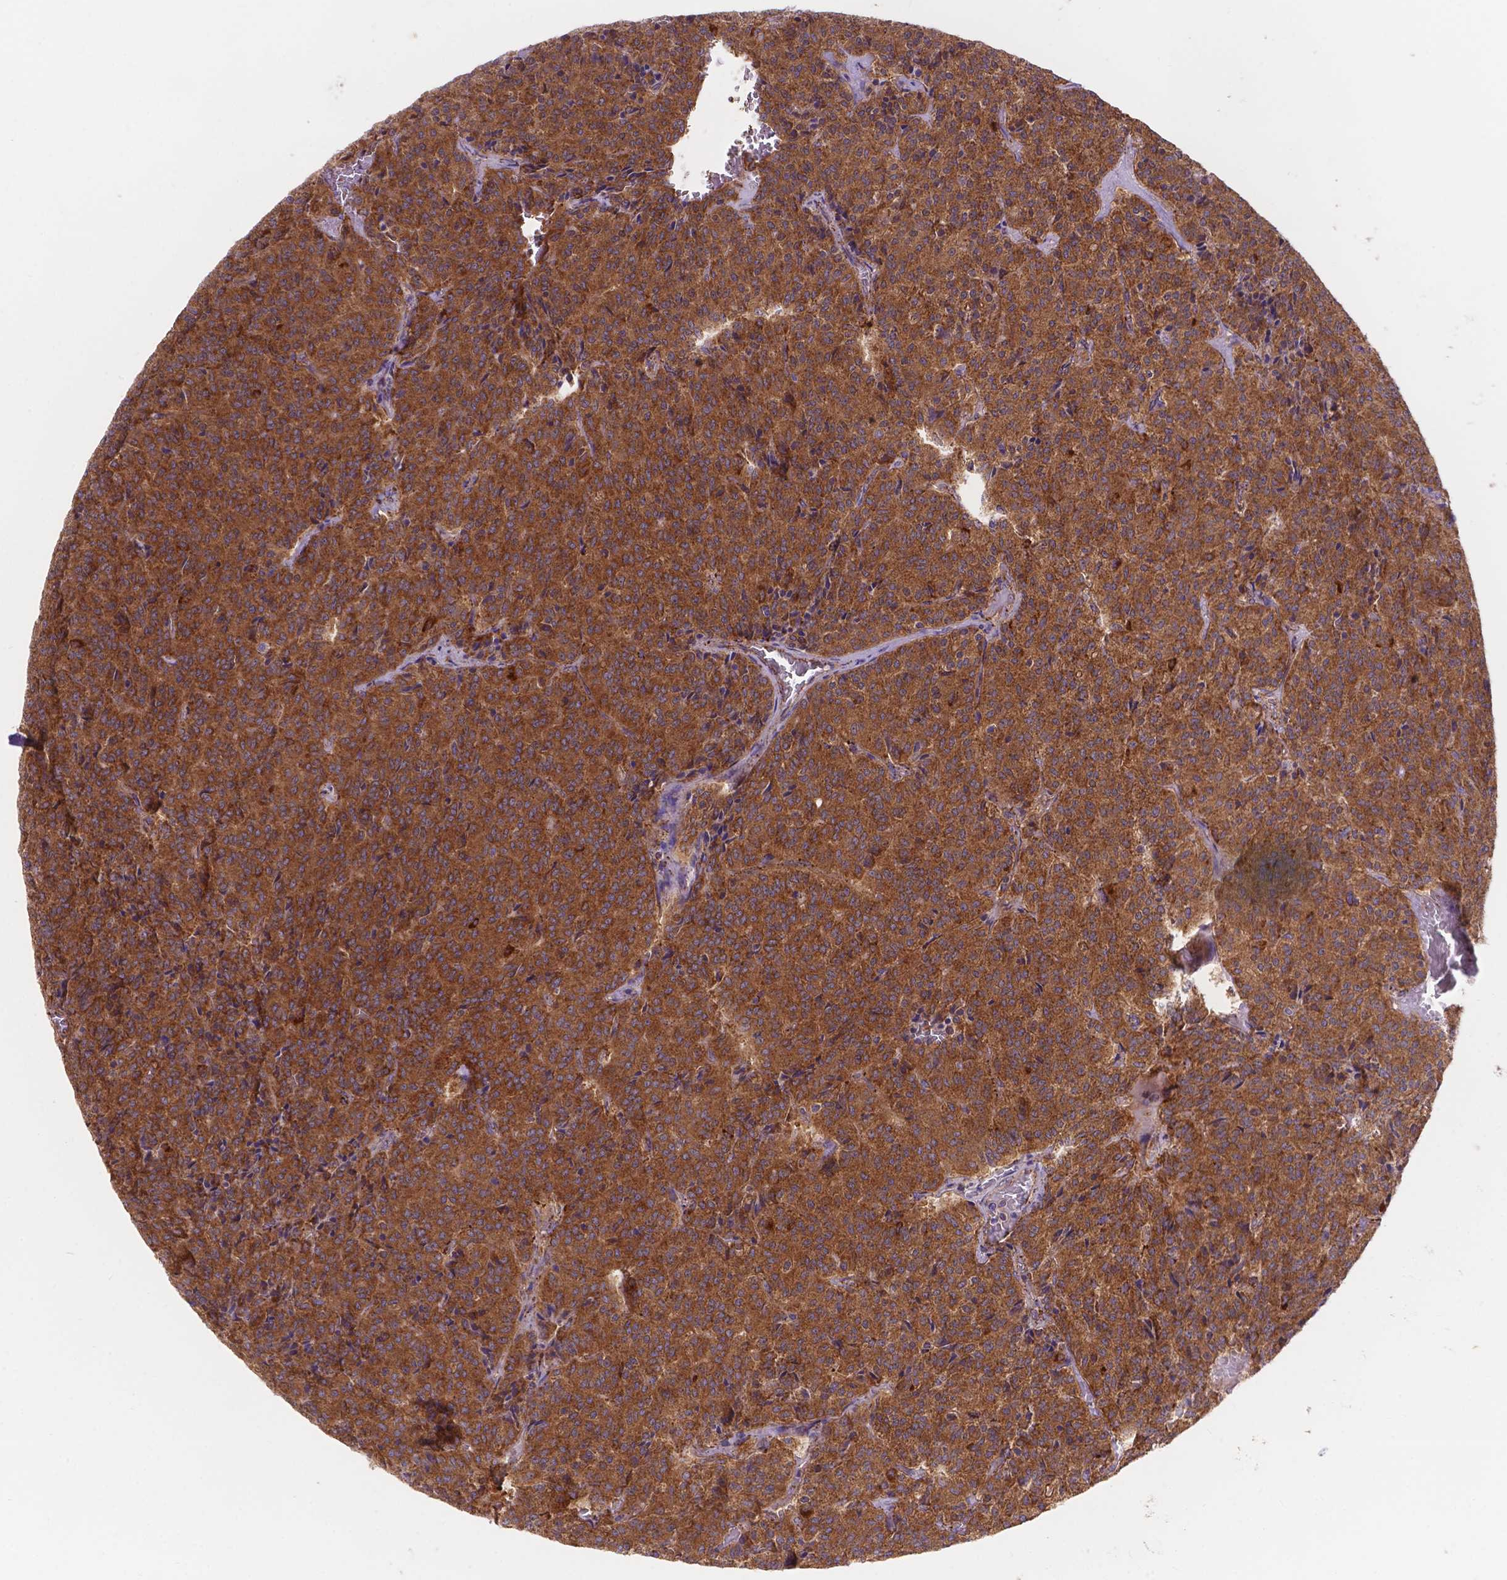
{"staining": {"intensity": "strong", "quantity": ">75%", "location": "cytoplasmic/membranous"}, "tissue": "carcinoid", "cell_type": "Tumor cells", "image_type": "cancer", "snomed": [{"axis": "morphology", "description": "Carcinoid, malignant, NOS"}, {"axis": "topography", "description": "Lung"}], "caption": "Immunohistochemistry image of neoplastic tissue: human malignant carcinoid stained using IHC shows high levels of strong protein expression localized specifically in the cytoplasmic/membranous of tumor cells, appearing as a cytoplasmic/membranous brown color.", "gene": "AK3", "patient": {"sex": "male", "age": 70}}